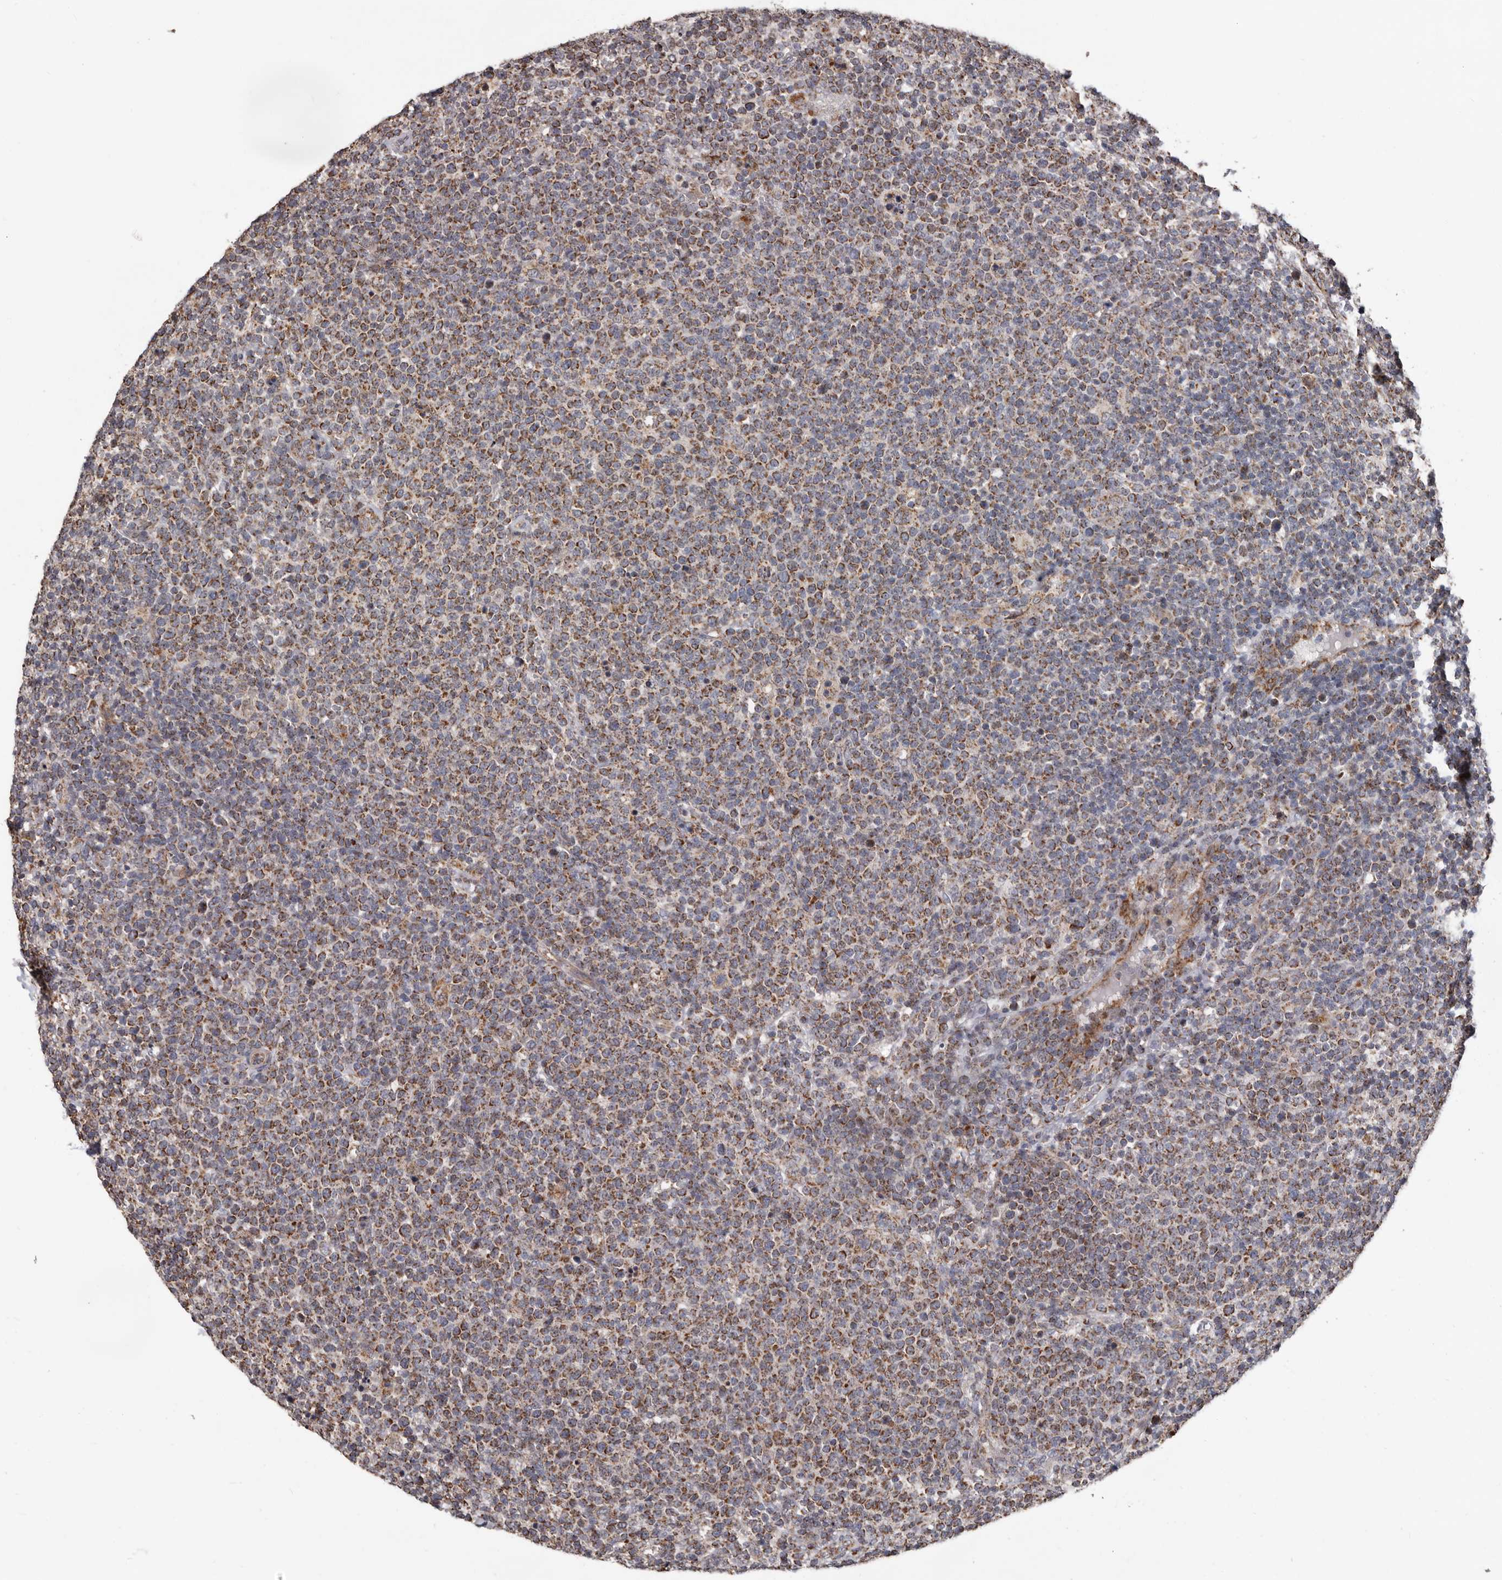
{"staining": {"intensity": "moderate", "quantity": ">75%", "location": "cytoplasmic/membranous"}, "tissue": "lymphoma", "cell_type": "Tumor cells", "image_type": "cancer", "snomed": [{"axis": "morphology", "description": "Malignant lymphoma, non-Hodgkin's type, High grade"}, {"axis": "topography", "description": "Lymph node"}], "caption": "High-power microscopy captured an immunohistochemistry histopathology image of malignant lymphoma, non-Hodgkin's type (high-grade), revealing moderate cytoplasmic/membranous staining in approximately >75% of tumor cells. Ihc stains the protein of interest in brown and the nuclei are stained blue.", "gene": "MRPL18", "patient": {"sex": "male", "age": 61}}